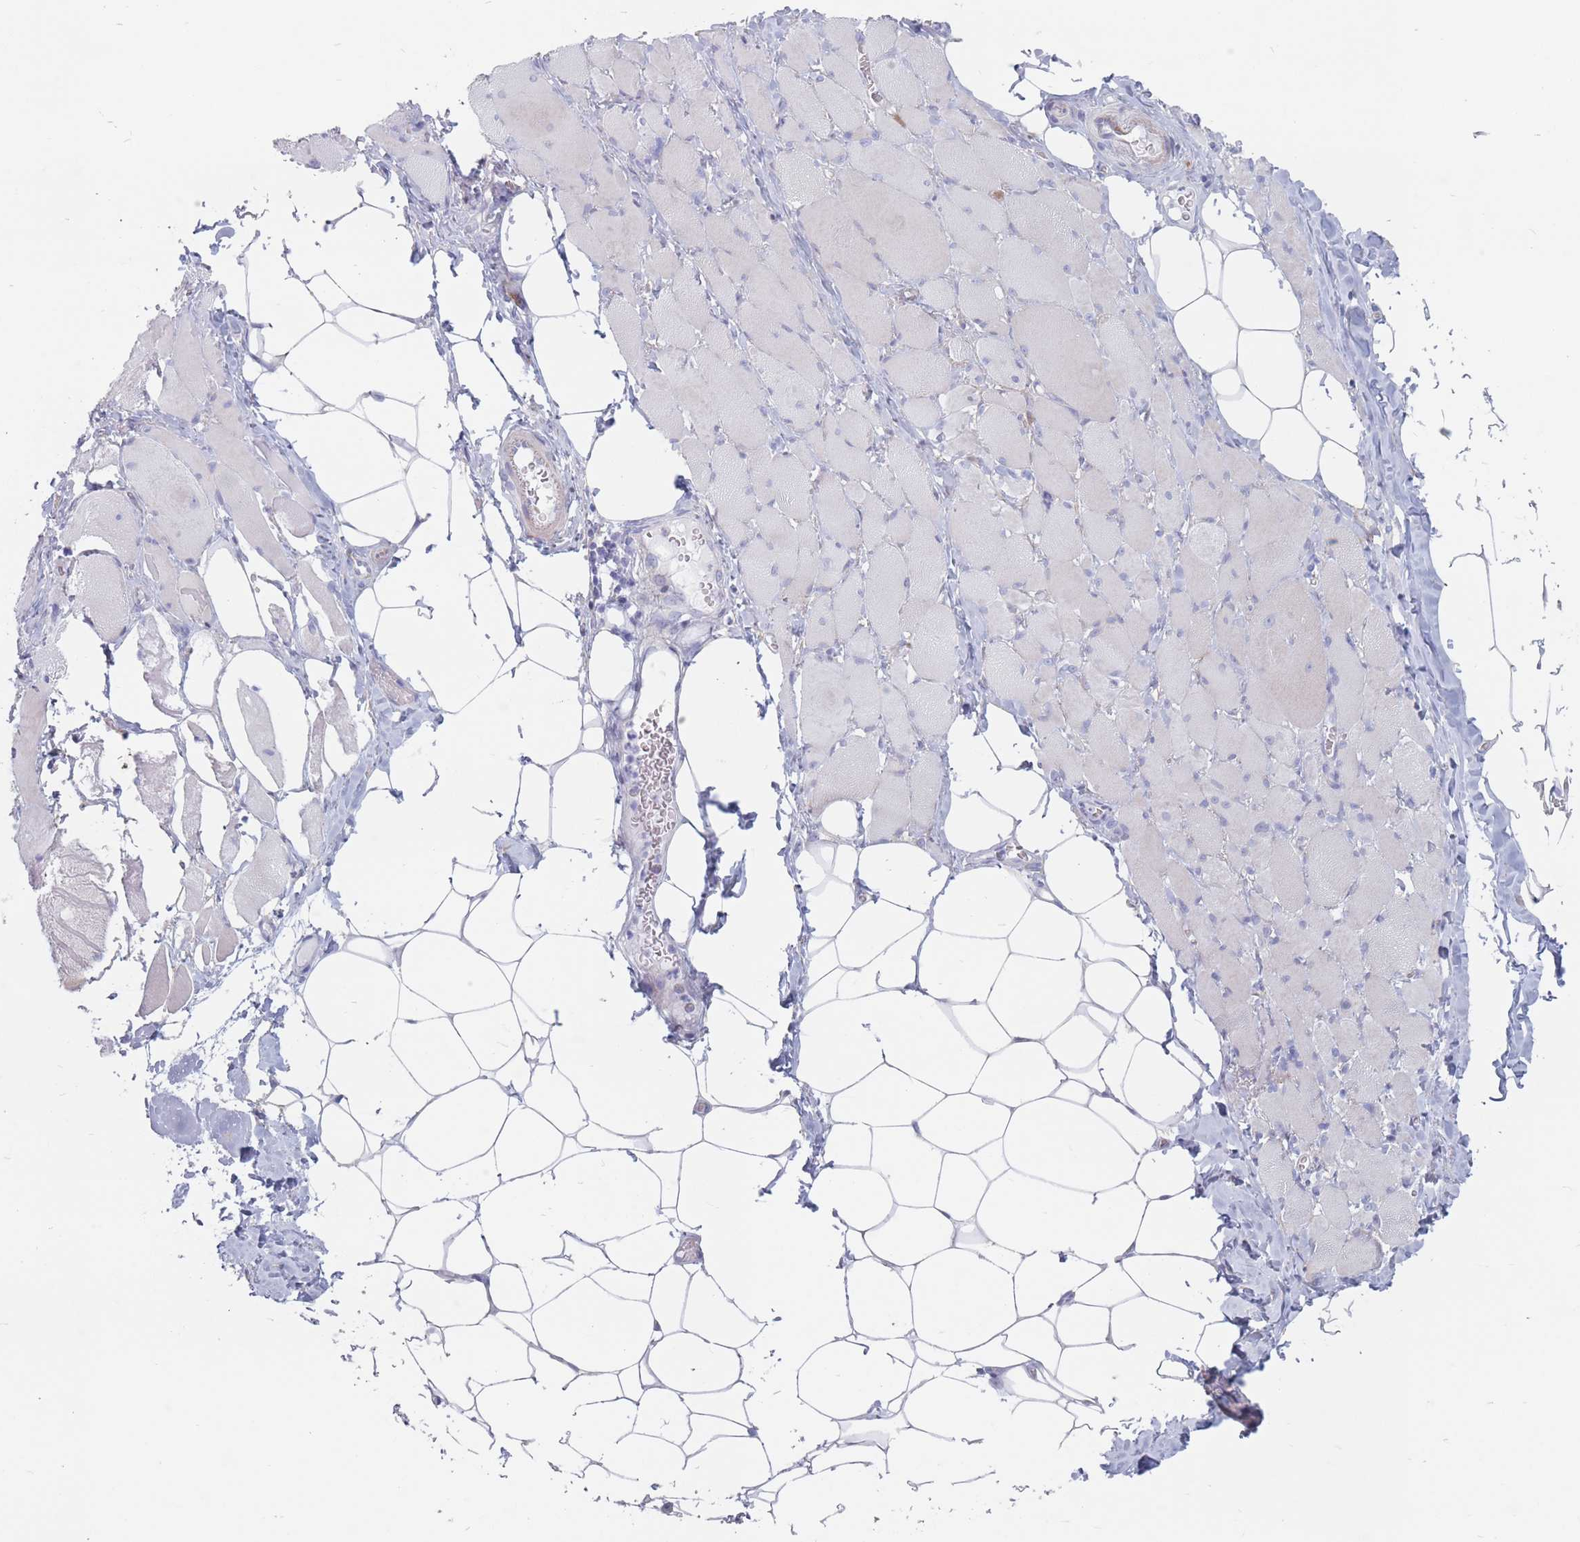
{"staining": {"intensity": "weak", "quantity": "<25%", "location": "cytoplasmic/membranous"}, "tissue": "skeletal muscle", "cell_type": "Myocytes", "image_type": "normal", "snomed": [{"axis": "morphology", "description": "Normal tissue, NOS"}, {"axis": "morphology", "description": "Basal cell carcinoma"}, {"axis": "topography", "description": "Skeletal muscle"}], "caption": "A photomicrograph of skeletal muscle stained for a protein shows no brown staining in myocytes.", "gene": "PLPP1", "patient": {"sex": "female", "age": 64}}